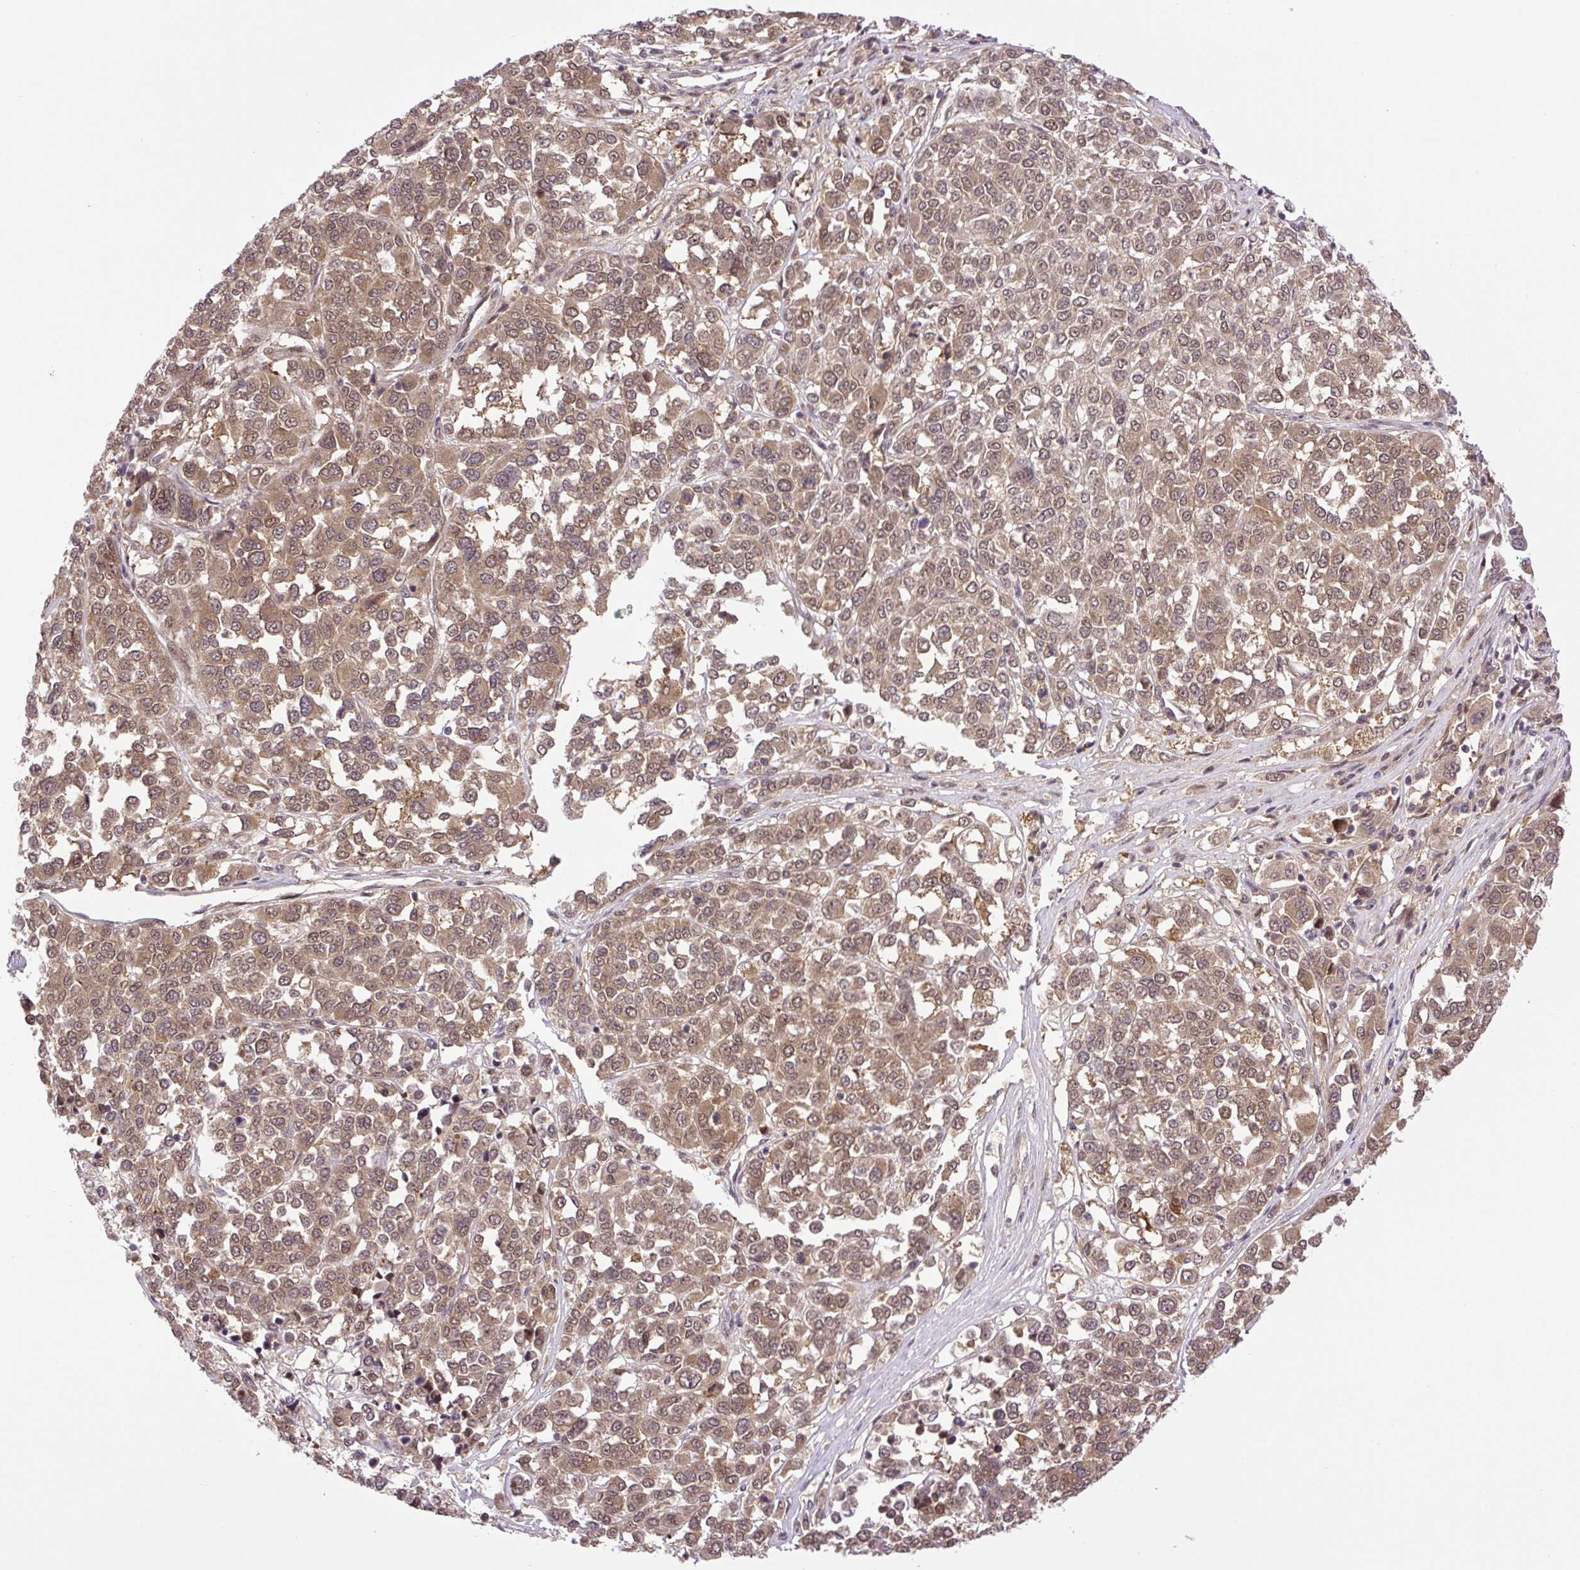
{"staining": {"intensity": "moderate", "quantity": ">75%", "location": "cytoplasmic/membranous,nuclear"}, "tissue": "melanoma", "cell_type": "Tumor cells", "image_type": "cancer", "snomed": [{"axis": "morphology", "description": "Malignant melanoma, Metastatic site"}, {"axis": "topography", "description": "Lymph node"}], "caption": "Immunohistochemical staining of melanoma displays medium levels of moderate cytoplasmic/membranous and nuclear protein staining in approximately >75% of tumor cells. The staining is performed using DAB brown chromogen to label protein expression. The nuclei are counter-stained blue using hematoxylin.", "gene": "SGTA", "patient": {"sex": "male", "age": 44}}